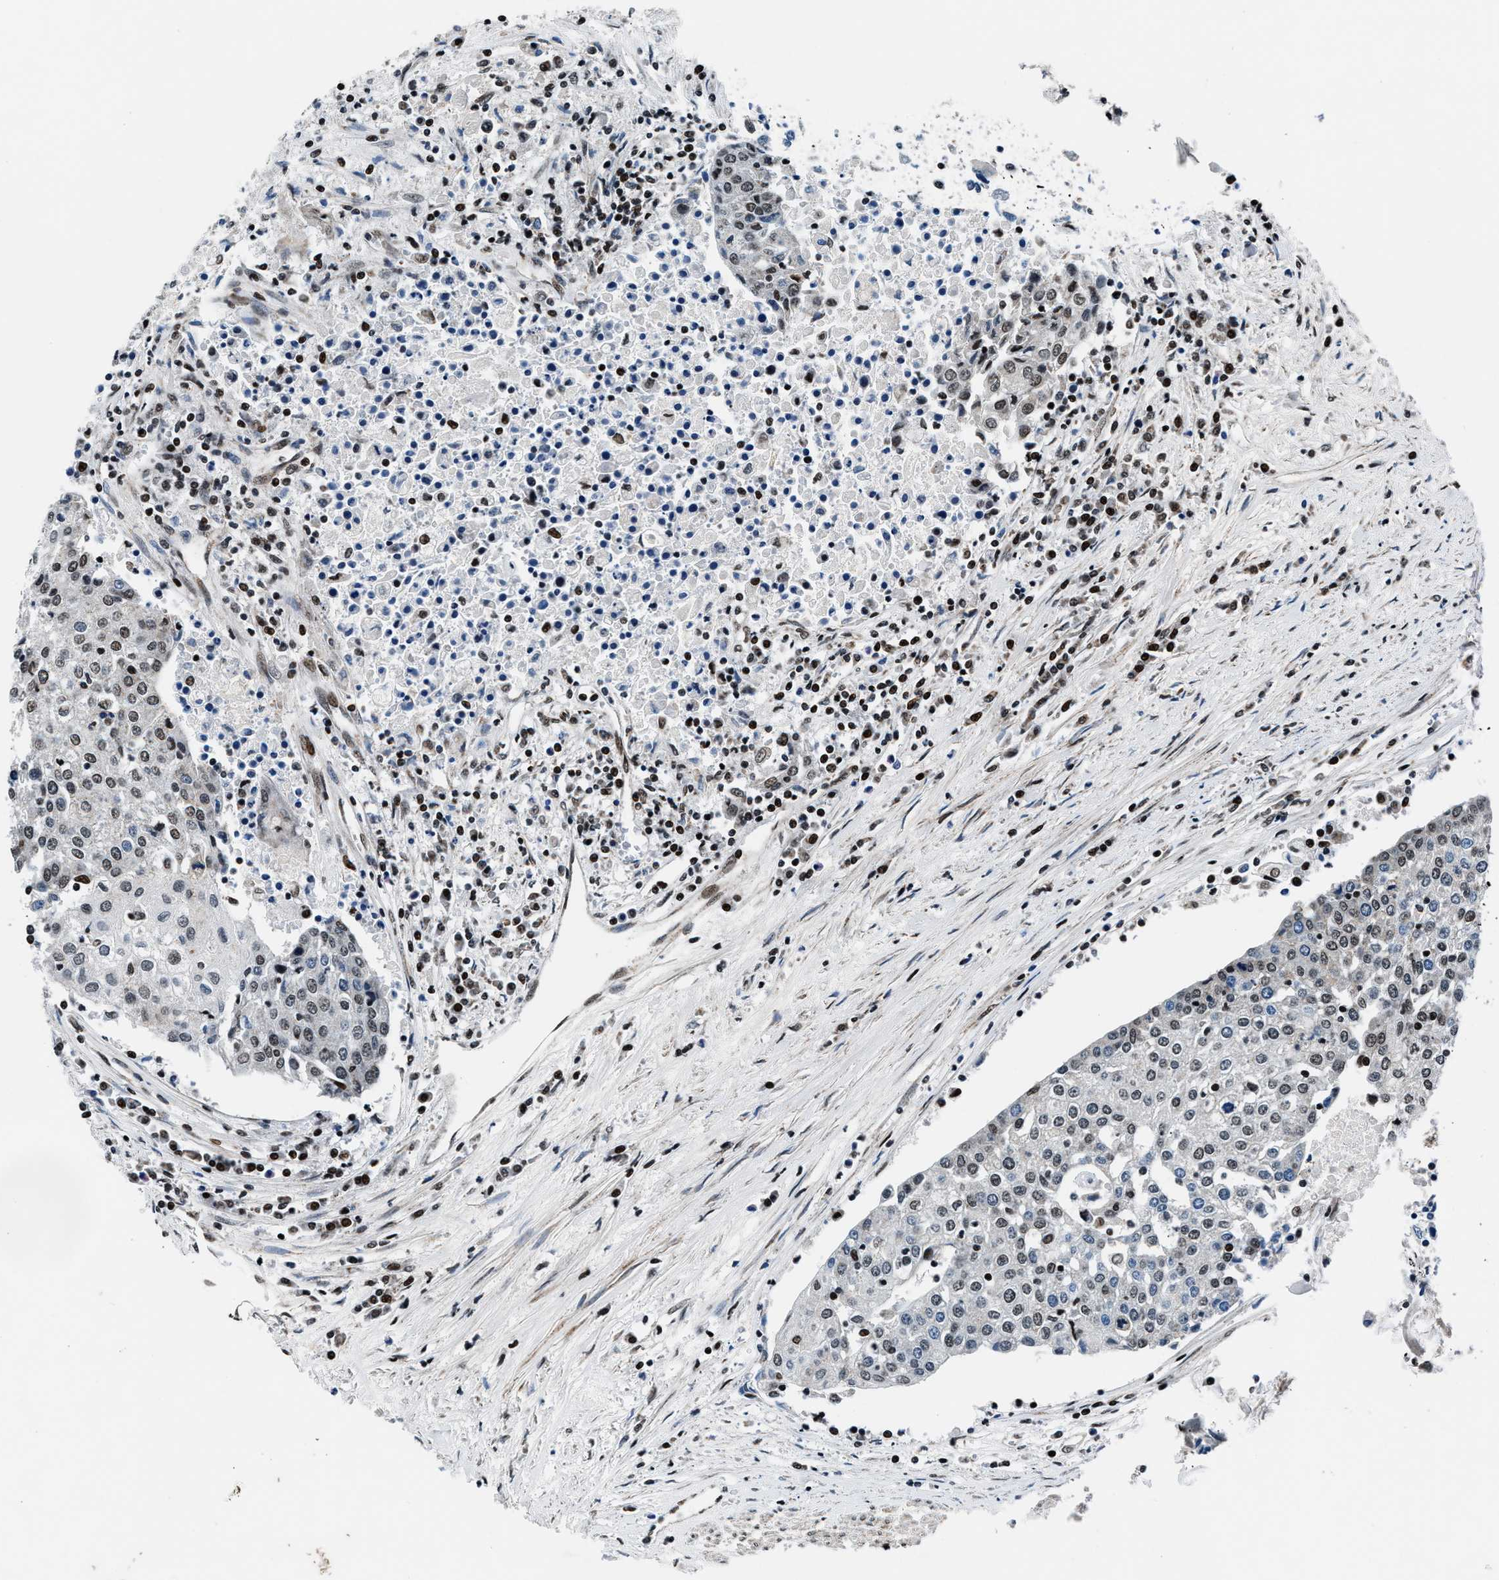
{"staining": {"intensity": "weak", "quantity": ">75%", "location": "nuclear"}, "tissue": "urothelial cancer", "cell_type": "Tumor cells", "image_type": "cancer", "snomed": [{"axis": "morphology", "description": "Urothelial carcinoma, High grade"}, {"axis": "topography", "description": "Urinary bladder"}], "caption": "IHC photomicrograph of human urothelial cancer stained for a protein (brown), which displays low levels of weak nuclear staining in approximately >75% of tumor cells.", "gene": "PRRC2B", "patient": {"sex": "female", "age": 85}}